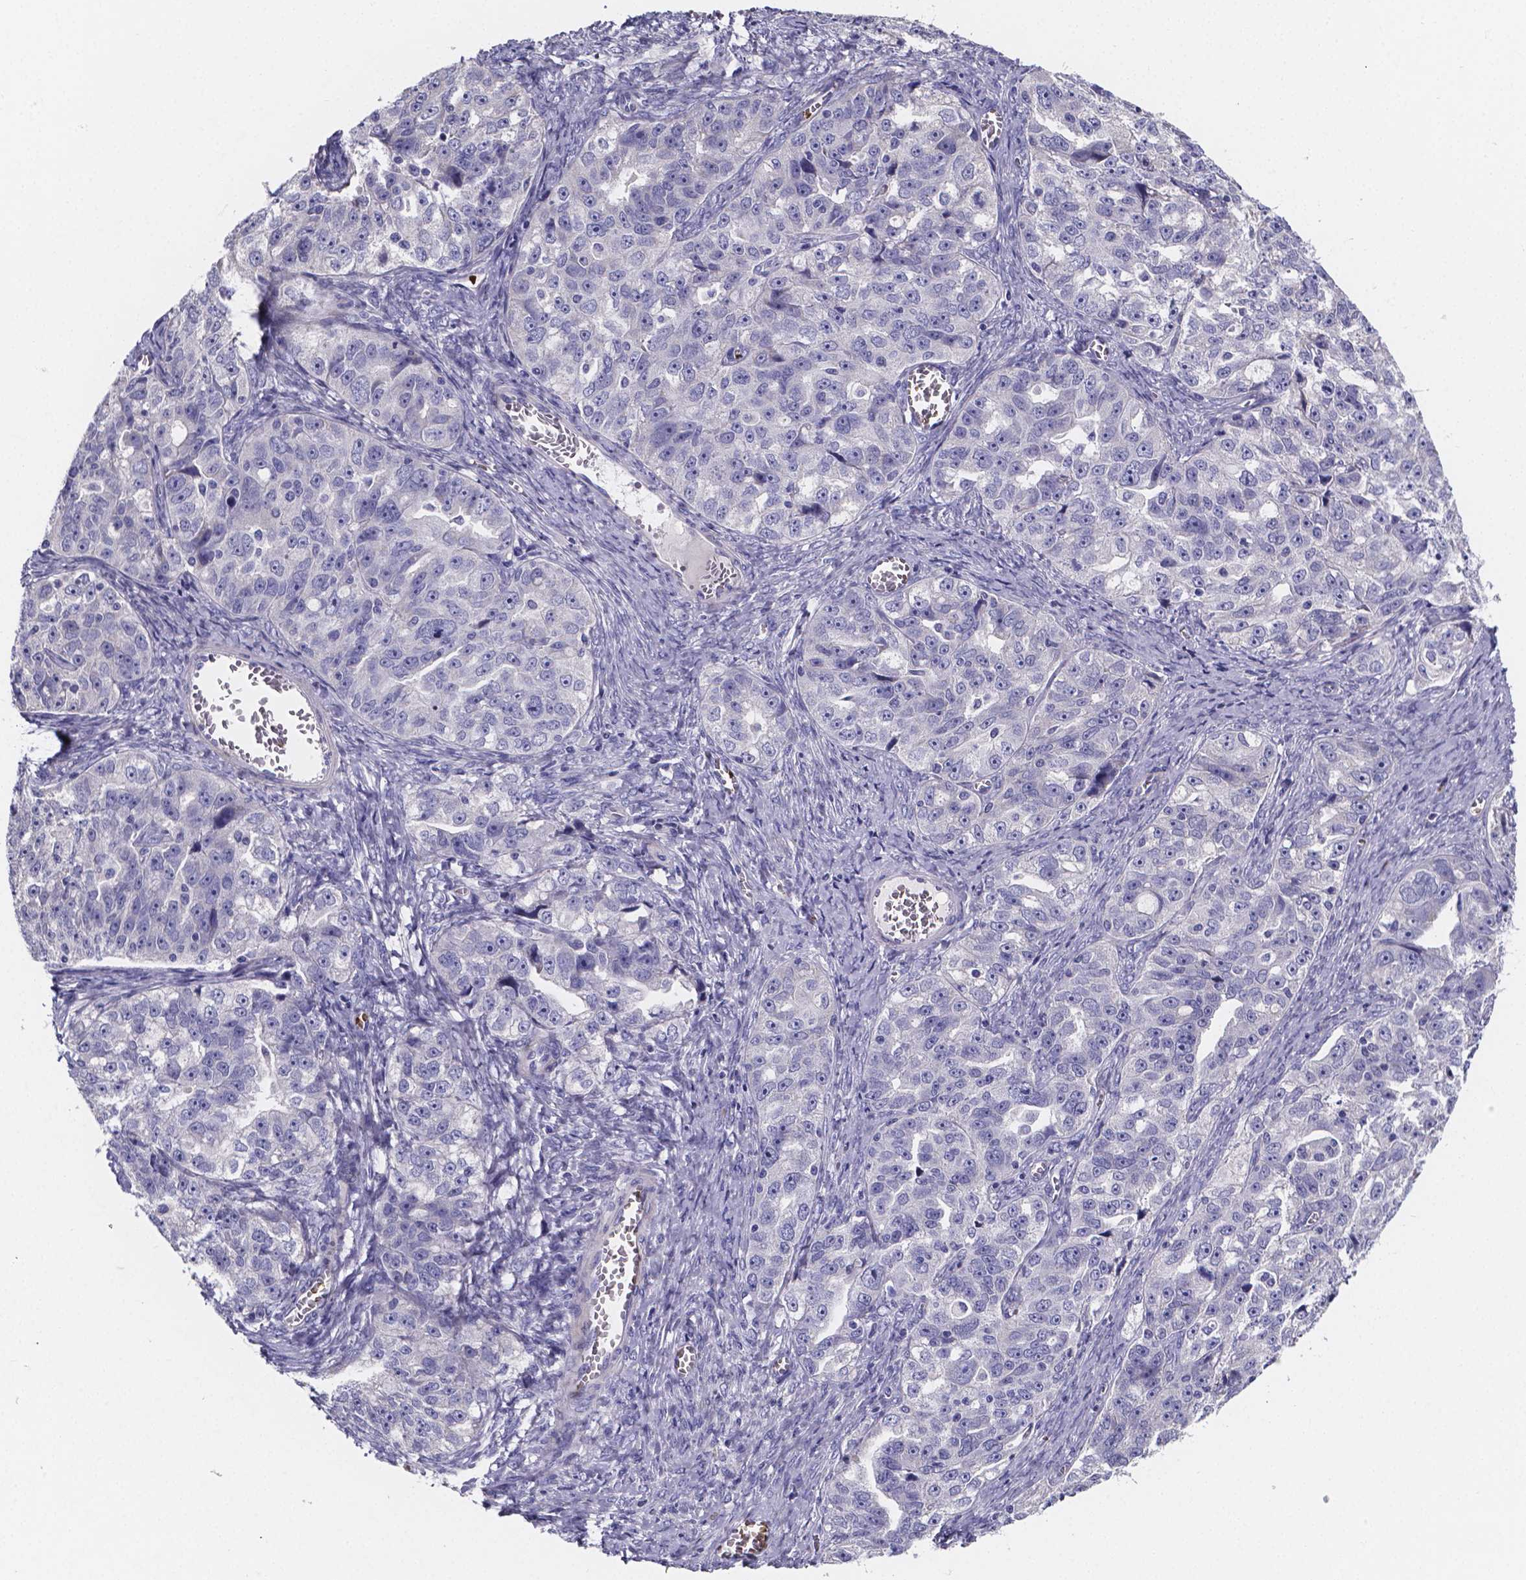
{"staining": {"intensity": "negative", "quantity": "none", "location": "none"}, "tissue": "ovarian cancer", "cell_type": "Tumor cells", "image_type": "cancer", "snomed": [{"axis": "morphology", "description": "Cystadenocarcinoma, serous, NOS"}, {"axis": "topography", "description": "Ovary"}], "caption": "Serous cystadenocarcinoma (ovarian) was stained to show a protein in brown. There is no significant positivity in tumor cells.", "gene": "GABRA3", "patient": {"sex": "female", "age": 51}}